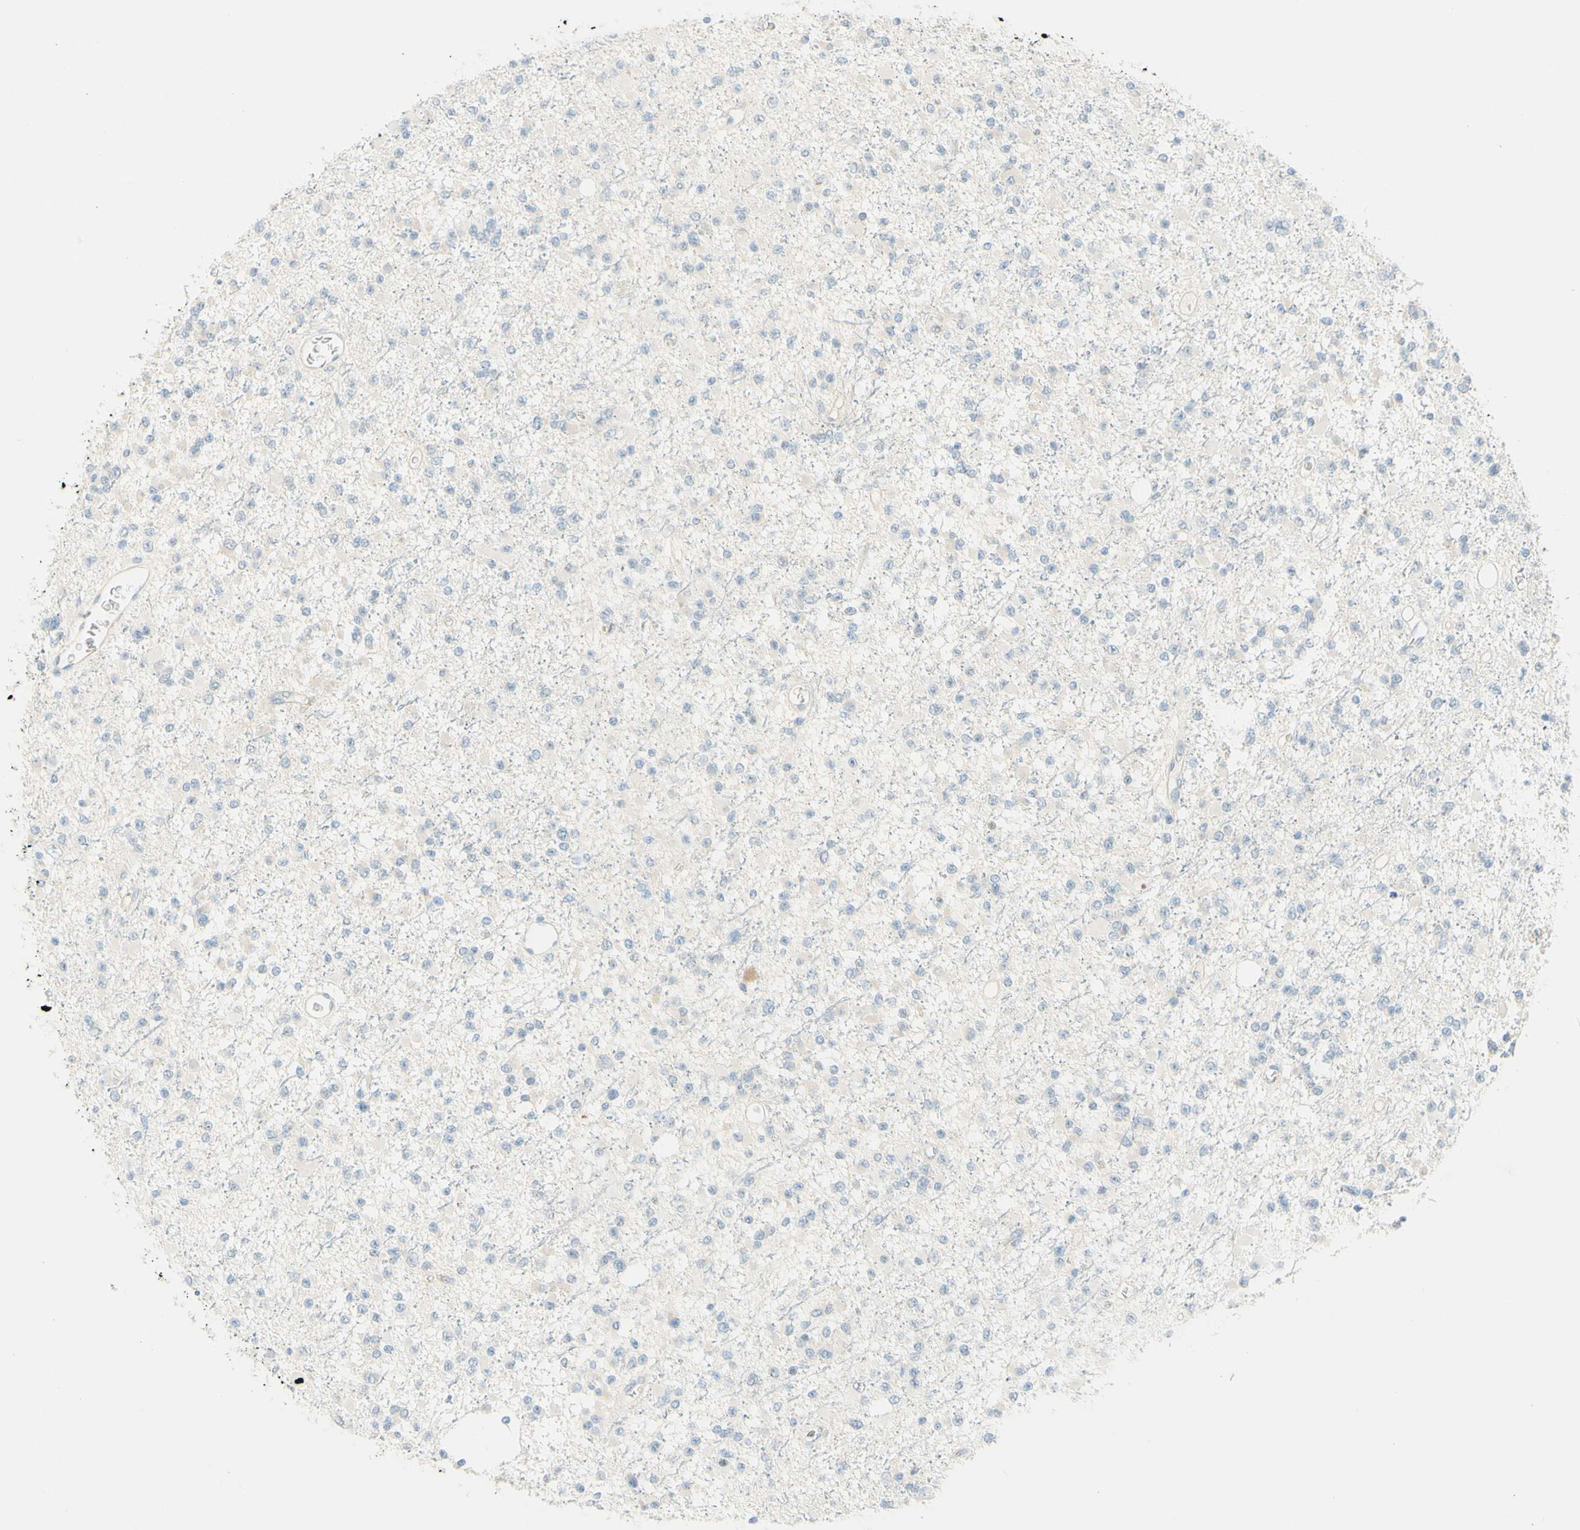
{"staining": {"intensity": "negative", "quantity": "none", "location": "none"}, "tissue": "glioma", "cell_type": "Tumor cells", "image_type": "cancer", "snomed": [{"axis": "morphology", "description": "Glioma, malignant, Low grade"}, {"axis": "topography", "description": "Brain"}], "caption": "Tumor cells show no significant positivity in glioma.", "gene": "TMEM132D", "patient": {"sex": "female", "age": 22}}